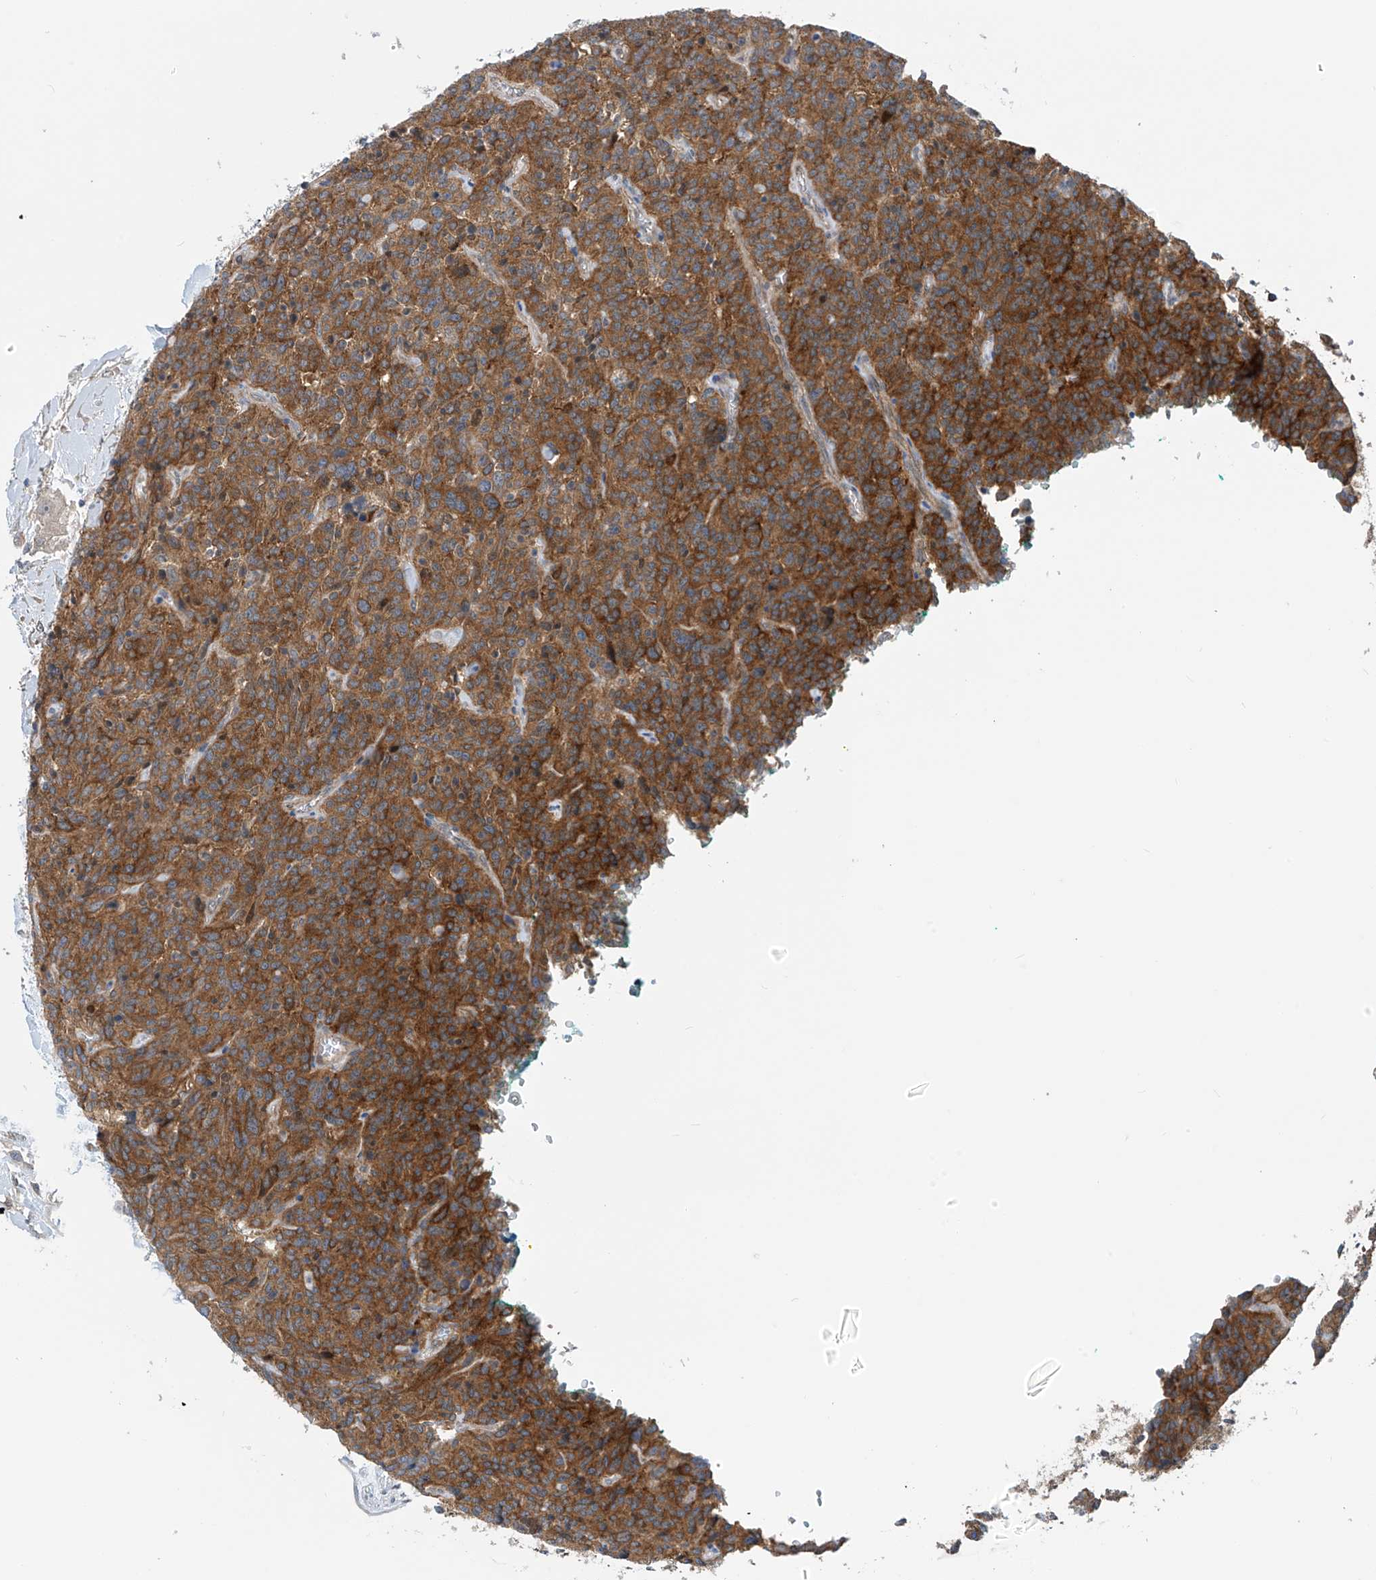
{"staining": {"intensity": "strong", "quantity": ">75%", "location": "cytoplasmic/membranous"}, "tissue": "carcinoid", "cell_type": "Tumor cells", "image_type": "cancer", "snomed": [{"axis": "morphology", "description": "Carcinoid, malignant, NOS"}, {"axis": "topography", "description": "Lung"}], "caption": "Immunohistochemistry of malignant carcinoid reveals high levels of strong cytoplasmic/membranous staining in approximately >75% of tumor cells.", "gene": "REPS1", "patient": {"sex": "female", "age": 46}}